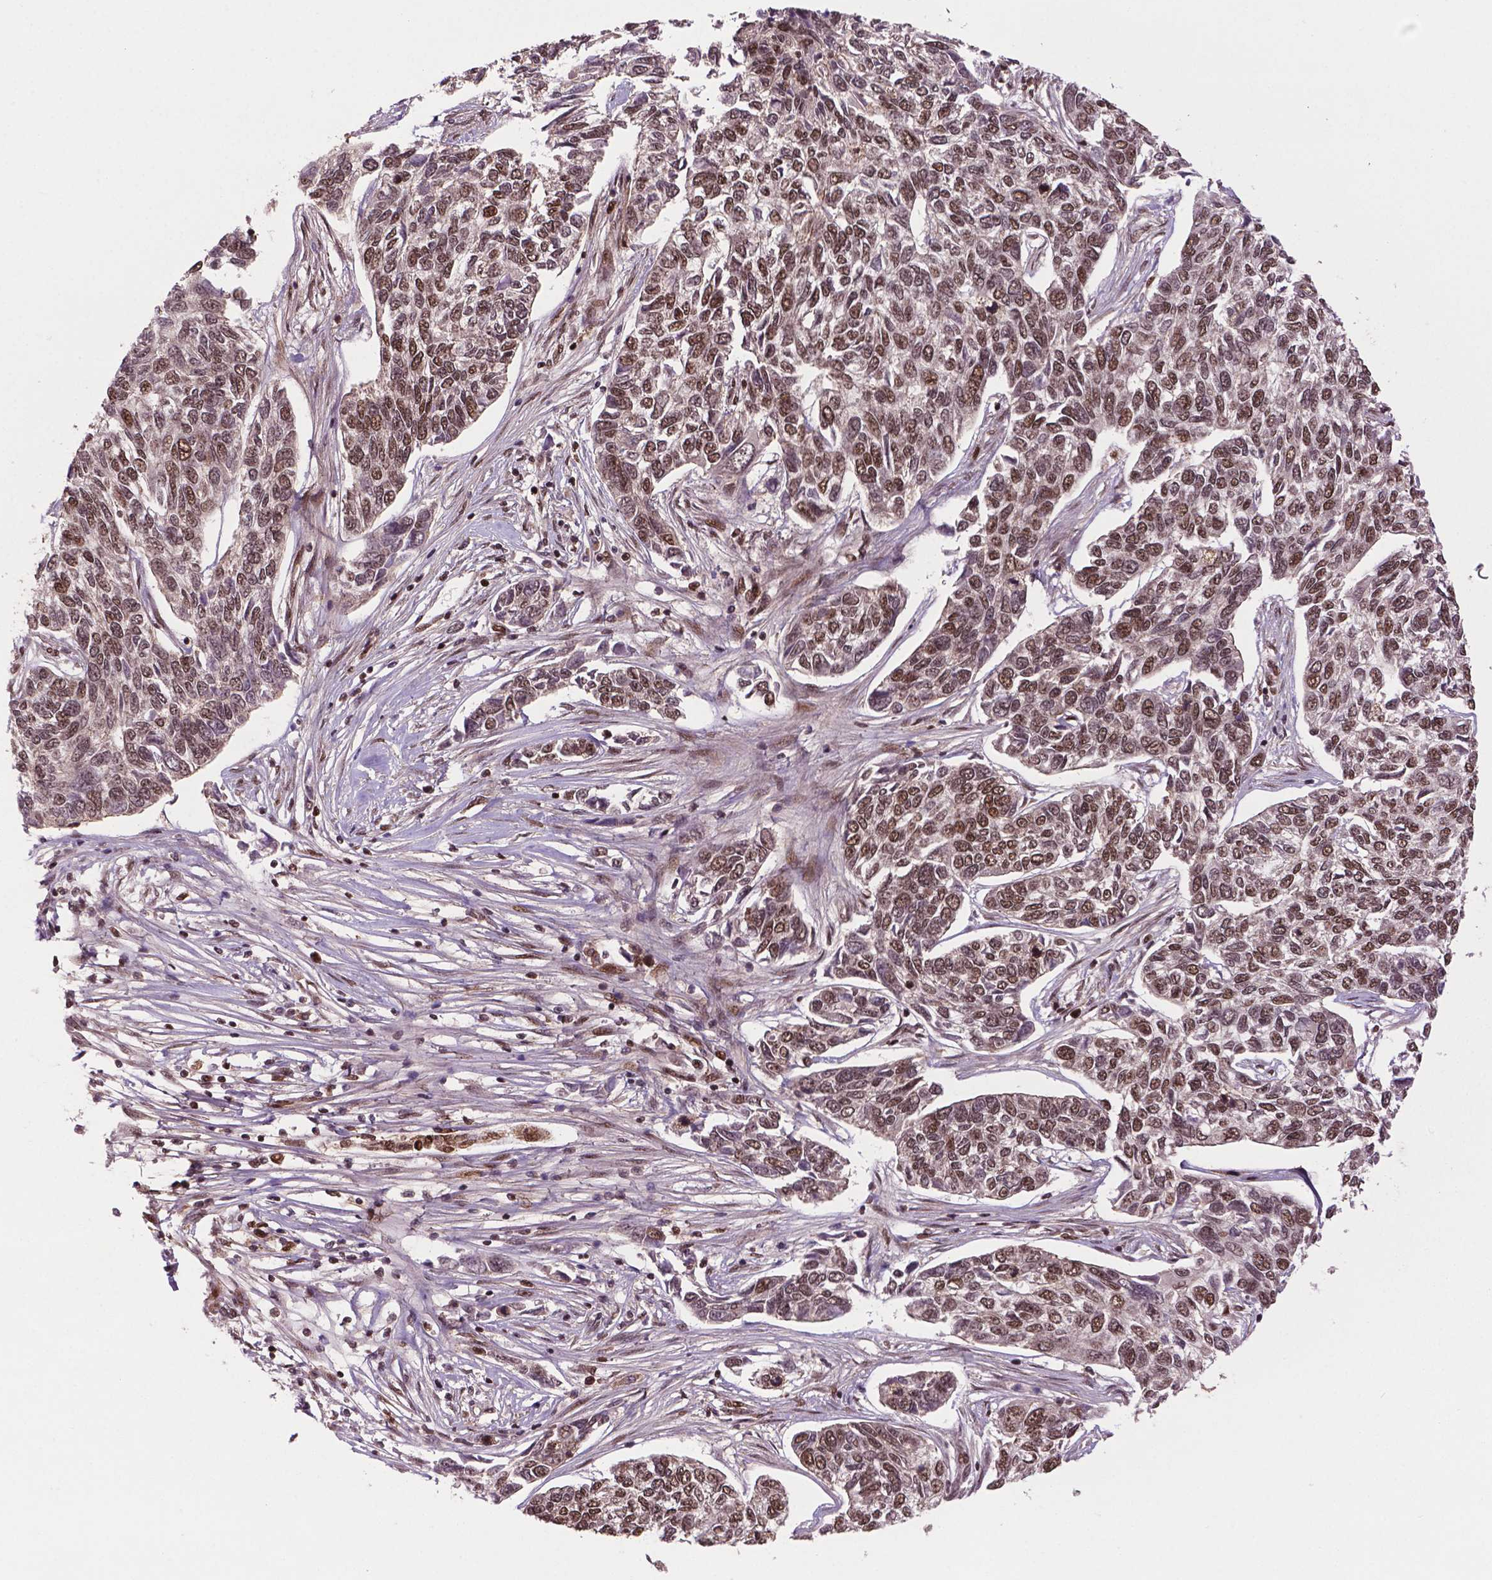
{"staining": {"intensity": "moderate", "quantity": ">75%", "location": "nuclear"}, "tissue": "skin cancer", "cell_type": "Tumor cells", "image_type": "cancer", "snomed": [{"axis": "morphology", "description": "Basal cell carcinoma"}, {"axis": "topography", "description": "Skin"}], "caption": "Basal cell carcinoma (skin) stained with a brown dye reveals moderate nuclear positive staining in about >75% of tumor cells.", "gene": "SIRT6", "patient": {"sex": "female", "age": 65}}